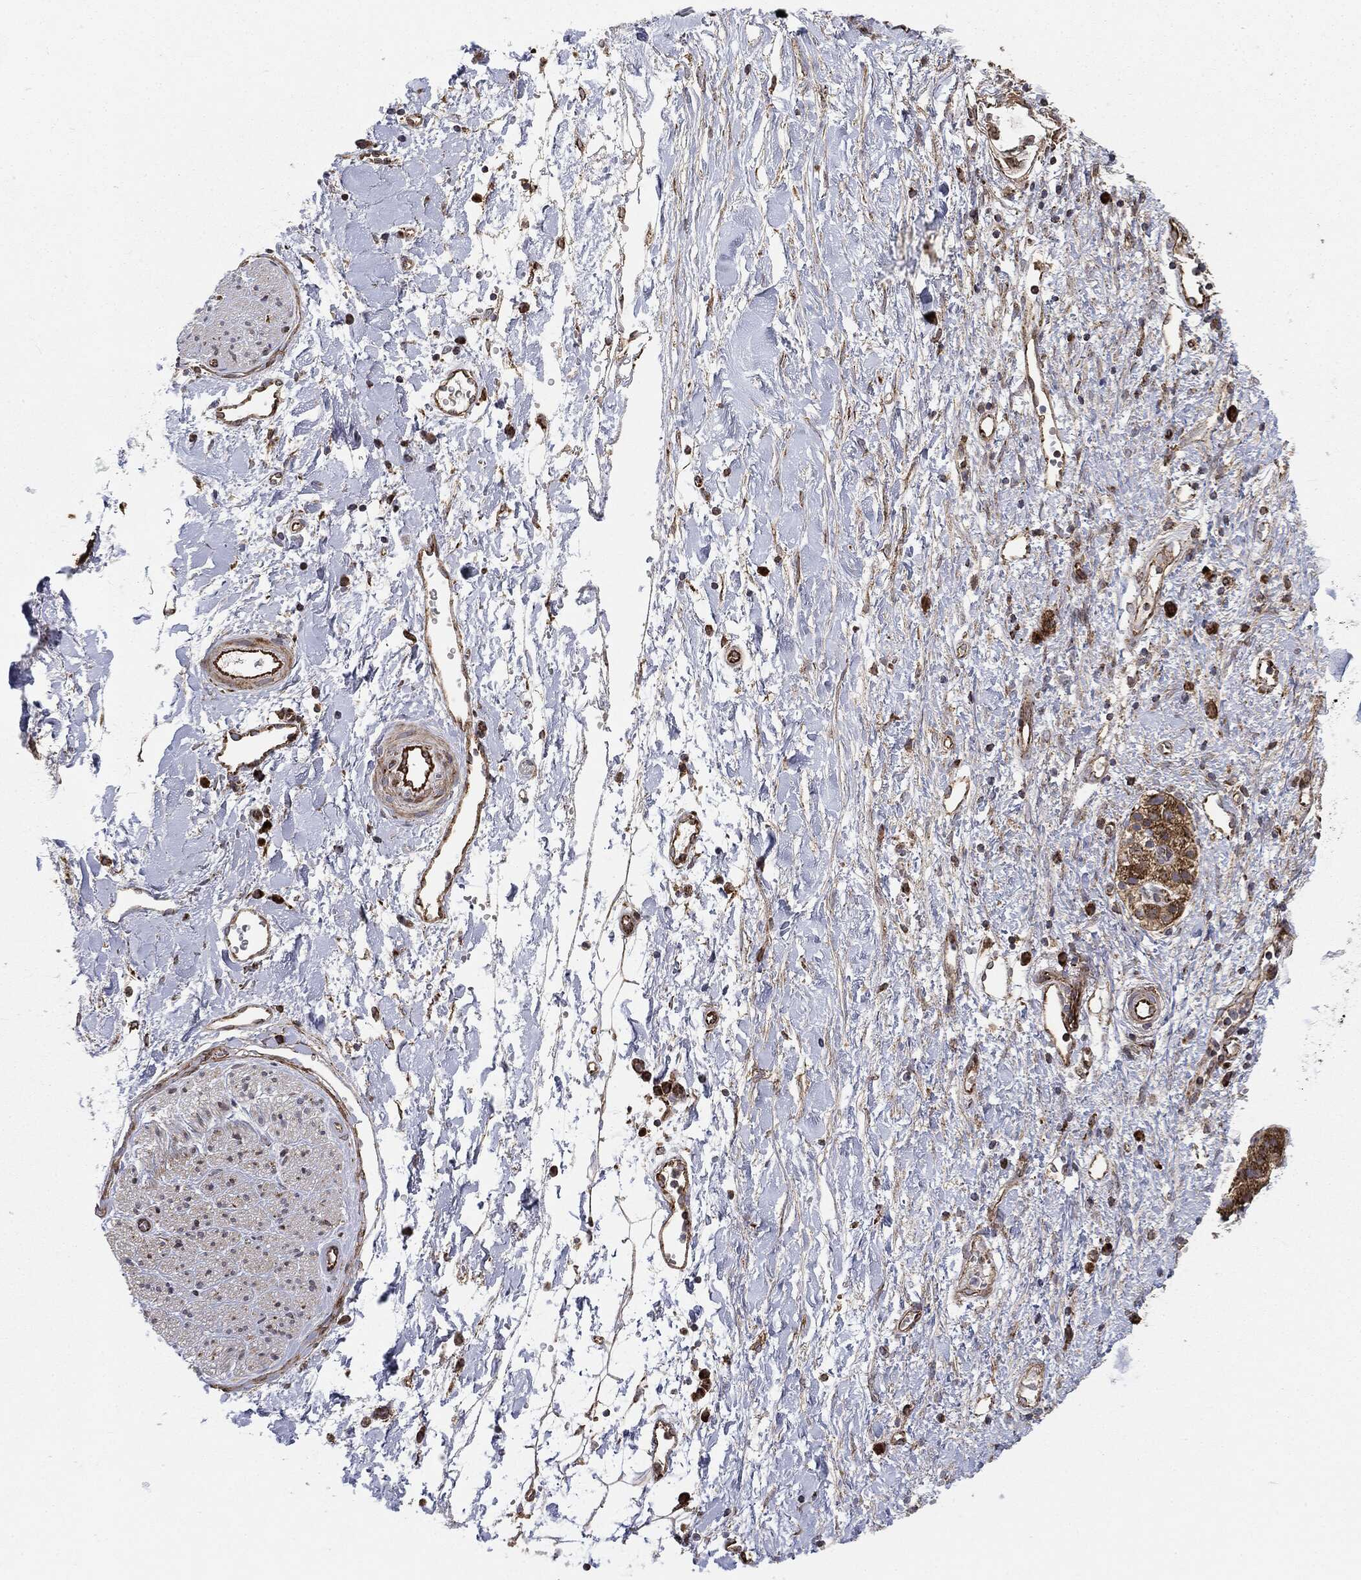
{"staining": {"intensity": "negative", "quantity": "none", "location": "none"}, "tissue": "soft tissue", "cell_type": "Fibroblasts", "image_type": "normal", "snomed": [{"axis": "morphology", "description": "Normal tissue, NOS"}, {"axis": "morphology", "description": "Adenocarcinoma, NOS"}, {"axis": "topography", "description": "Pancreas"}, {"axis": "topography", "description": "Peripheral nerve tissue"}], "caption": "Immunohistochemical staining of benign human soft tissue displays no significant expression in fibroblasts. (Immunohistochemistry (ihc), brightfield microscopy, high magnification).", "gene": "CYLD", "patient": {"sex": "male", "age": 61}}